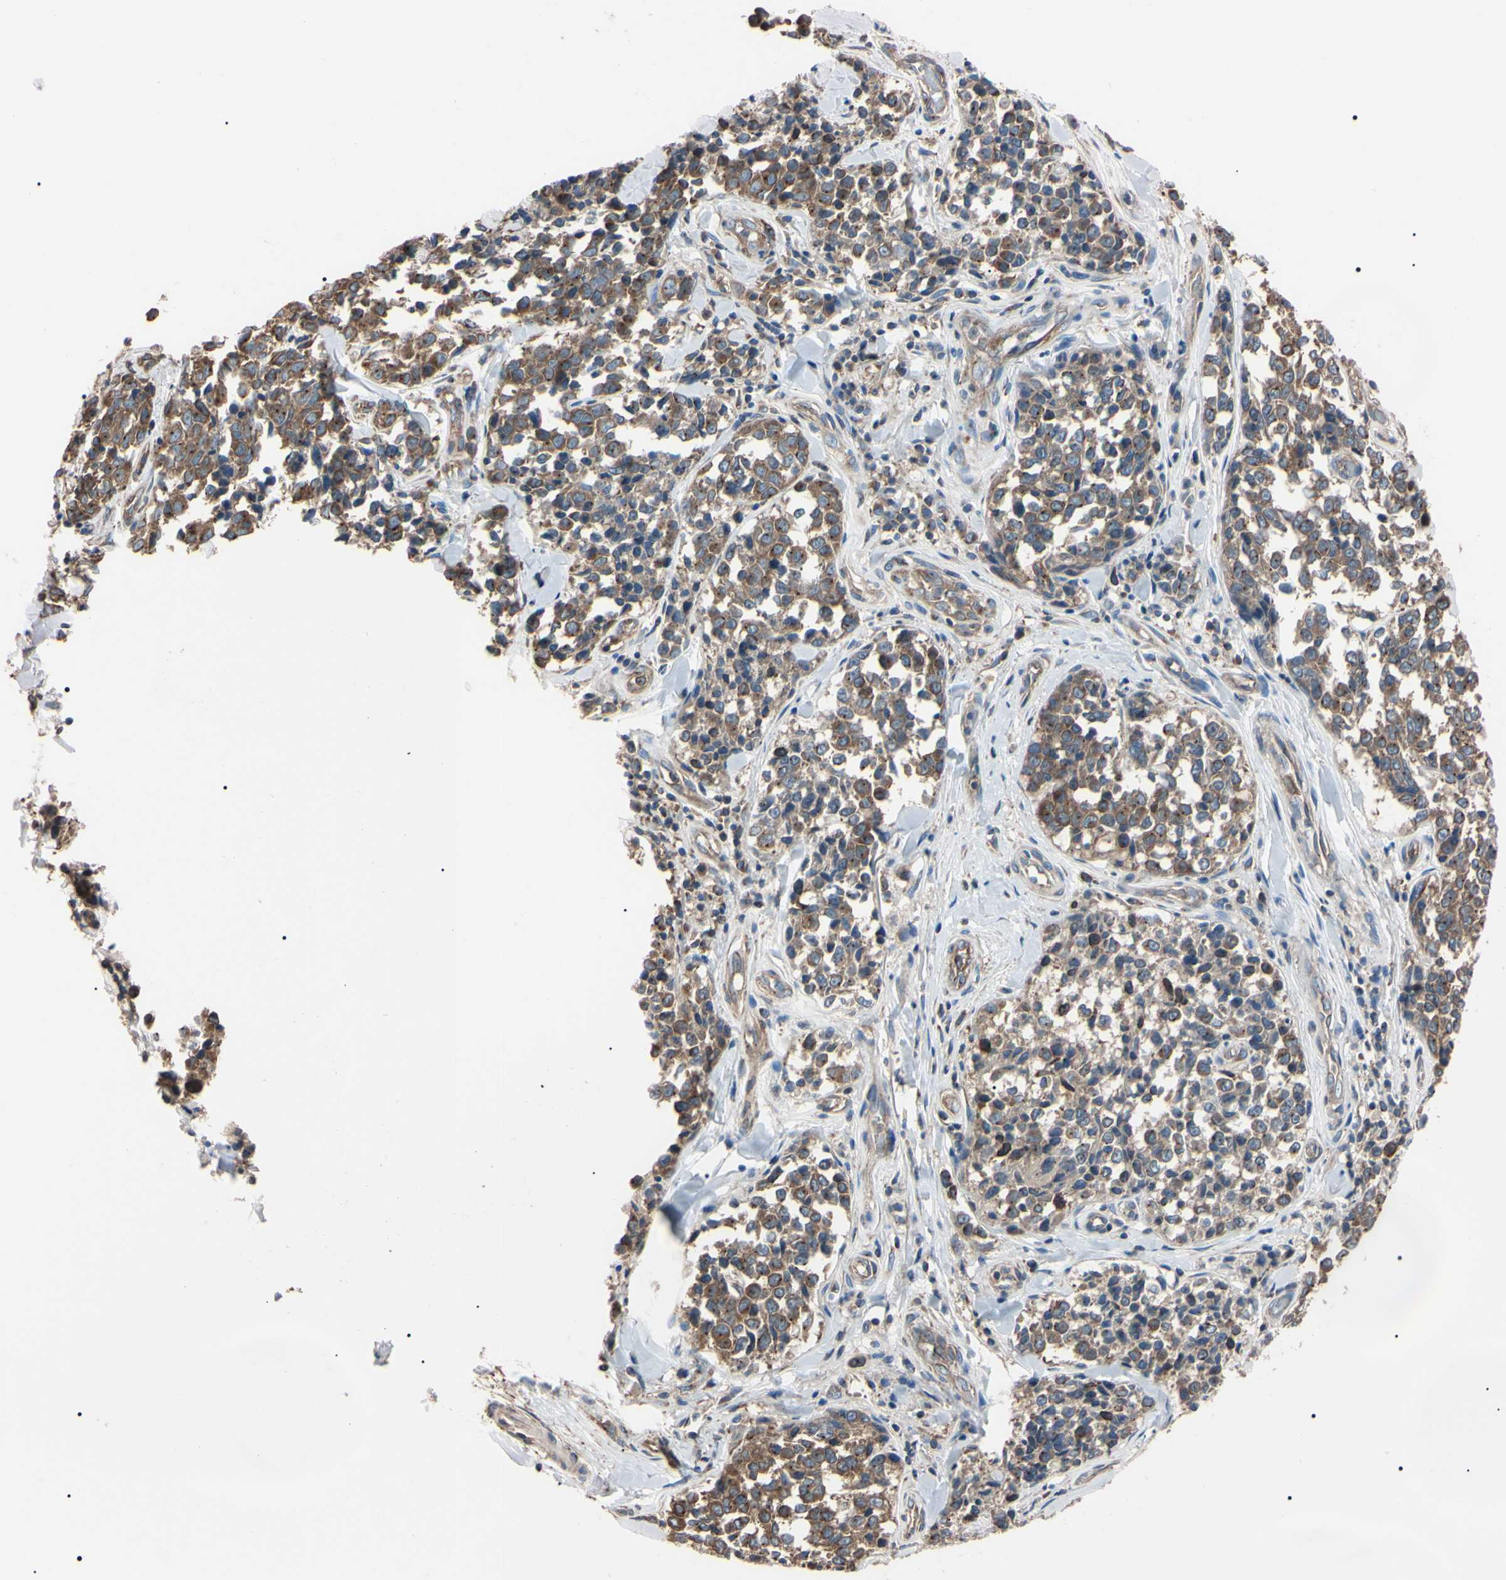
{"staining": {"intensity": "moderate", "quantity": ">75%", "location": "cytoplasmic/membranous"}, "tissue": "melanoma", "cell_type": "Tumor cells", "image_type": "cancer", "snomed": [{"axis": "morphology", "description": "Malignant melanoma, NOS"}, {"axis": "topography", "description": "Skin"}], "caption": "Malignant melanoma stained for a protein (brown) demonstrates moderate cytoplasmic/membranous positive staining in about >75% of tumor cells.", "gene": "PRKACA", "patient": {"sex": "female", "age": 64}}